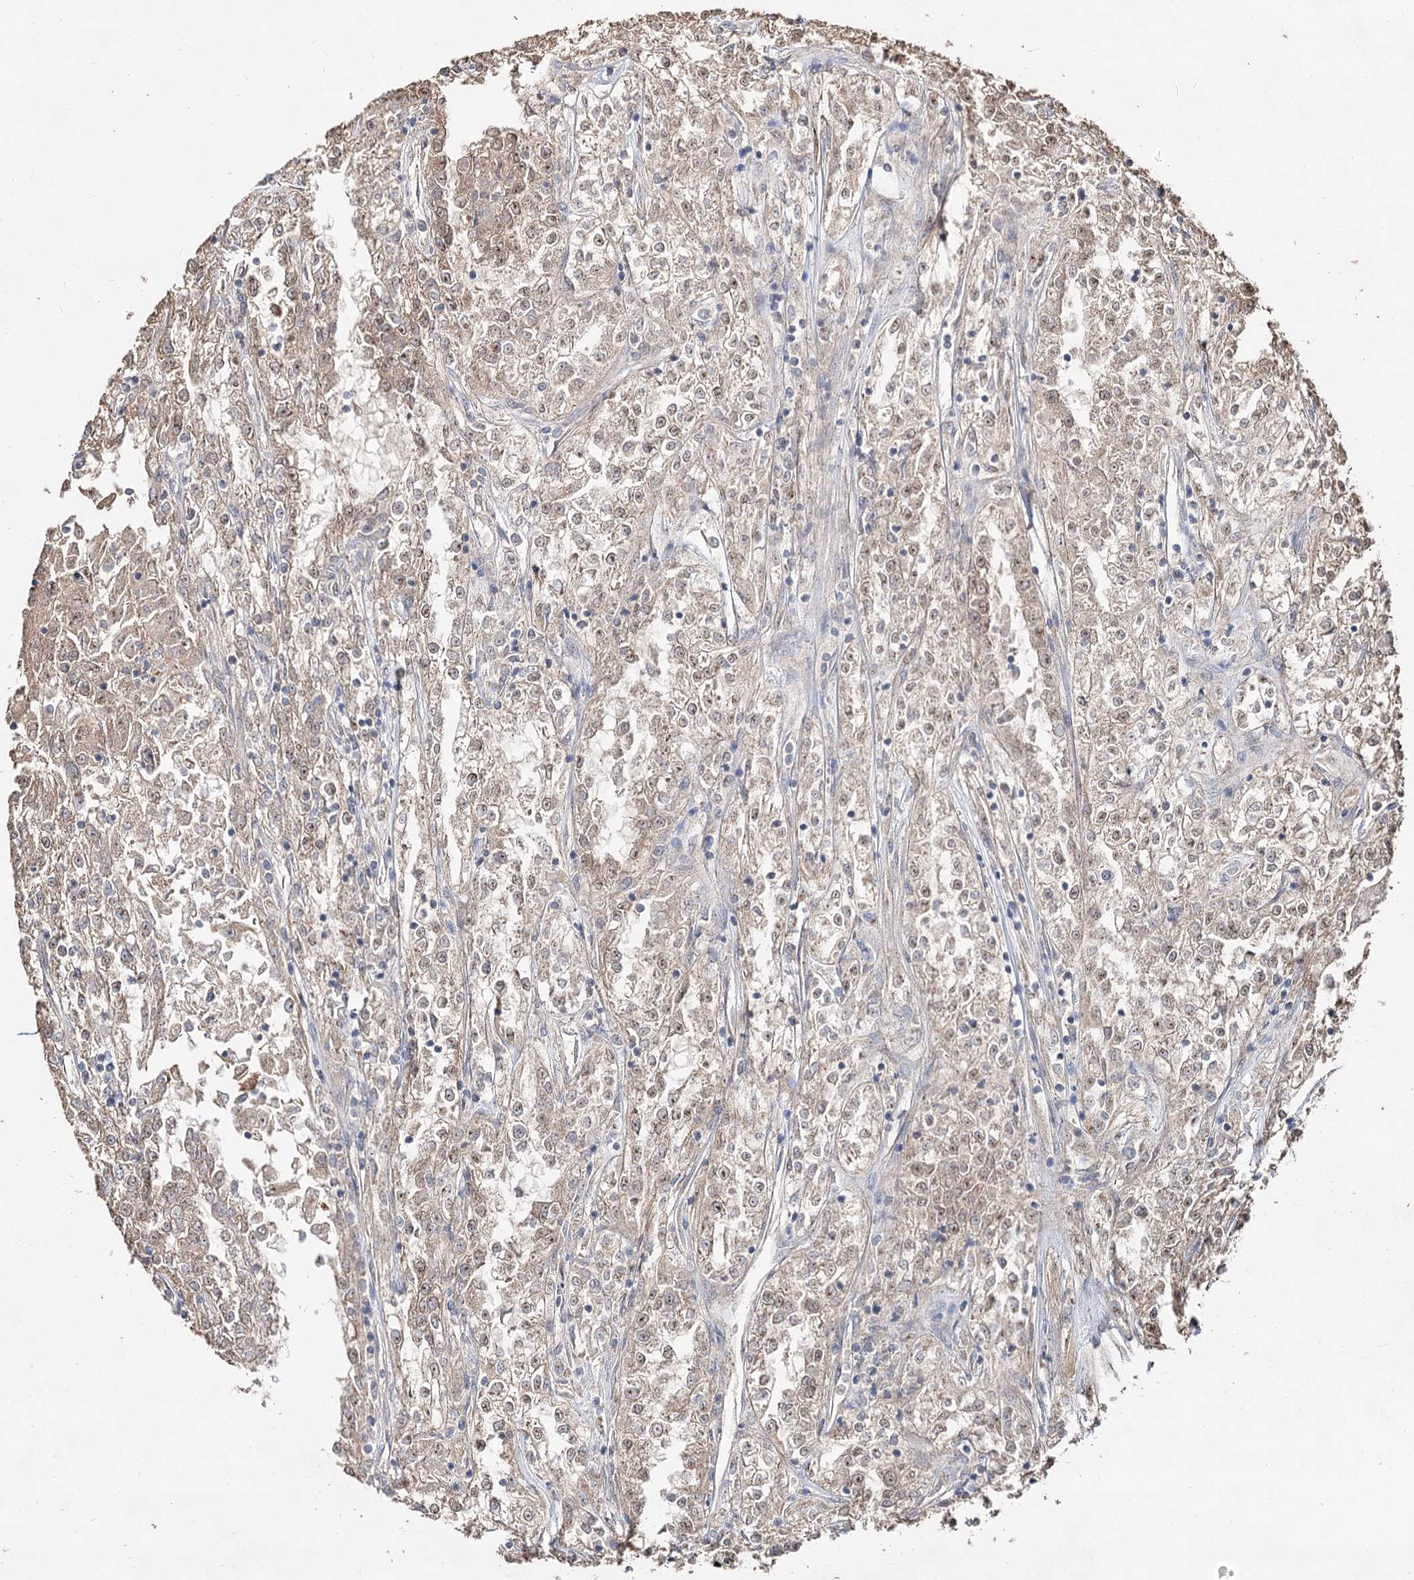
{"staining": {"intensity": "weak", "quantity": "<25%", "location": "cytoplasmic/membranous"}, "tissue": "renal cancer", "cell_type": "Tumor cells", "image_type": "cancer", "snomed": [{"axis": "morphology", "description": "Adenocarcinoma, NOS"}, {"axis": "topography", "description": "Kidney"}], "caption": "Immunohistochemical staining of human renal cancer (adenocarcinoma) demonstrates no significant staining in tumor cells.", "gene": "SPART", "patient": {"sex": "female", "age": 52}}